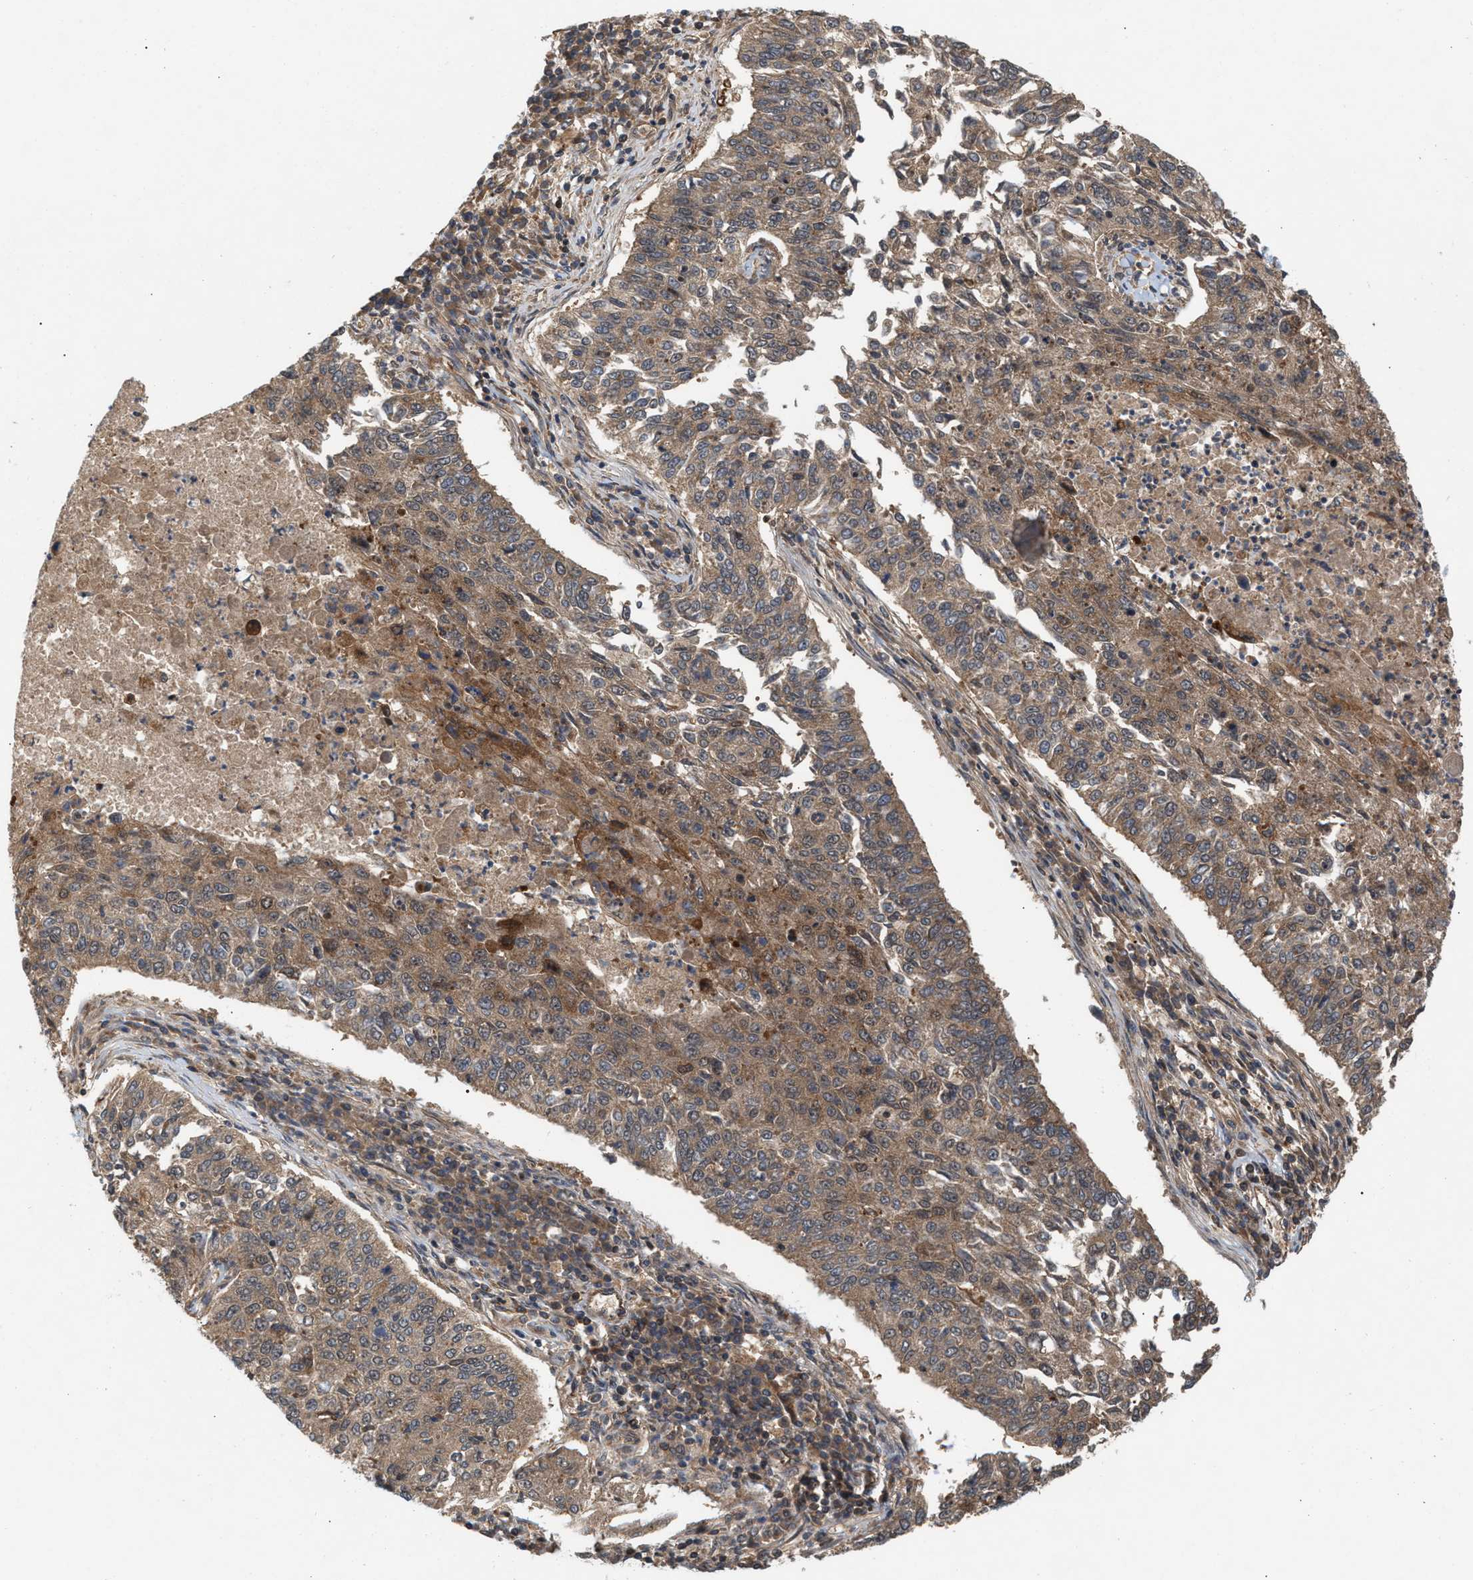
{"staining": {"intensity": "weak", "quantity": ">75%", "location": "cytoplasmic/membranous"}, "tissue": "lung cancer", "cell_type": "Tumor cells", "image_type": "cancer", "snomed": [{"axis": "morphology", "description": "Normal tissue, NOS"}, {"axis": "morphology", "description": "Squamous cell carcinoma, NOS"}, {"axis": "topography", "description": "Cartilage tissue"}, {"axis": "topography", "description": "Bronchus"}, {"axis": "topography", "description": "Lung"}], "caption": "A histopathology image showing weak cytoplasmic/membranous expression in about >75% of tumor cells in lung cancer (squamous cell carcinoma), as visualized by brown immunohistochemical staining.", "gene": "GLOD4", "patient": {"sex": "female", "age": 49}}